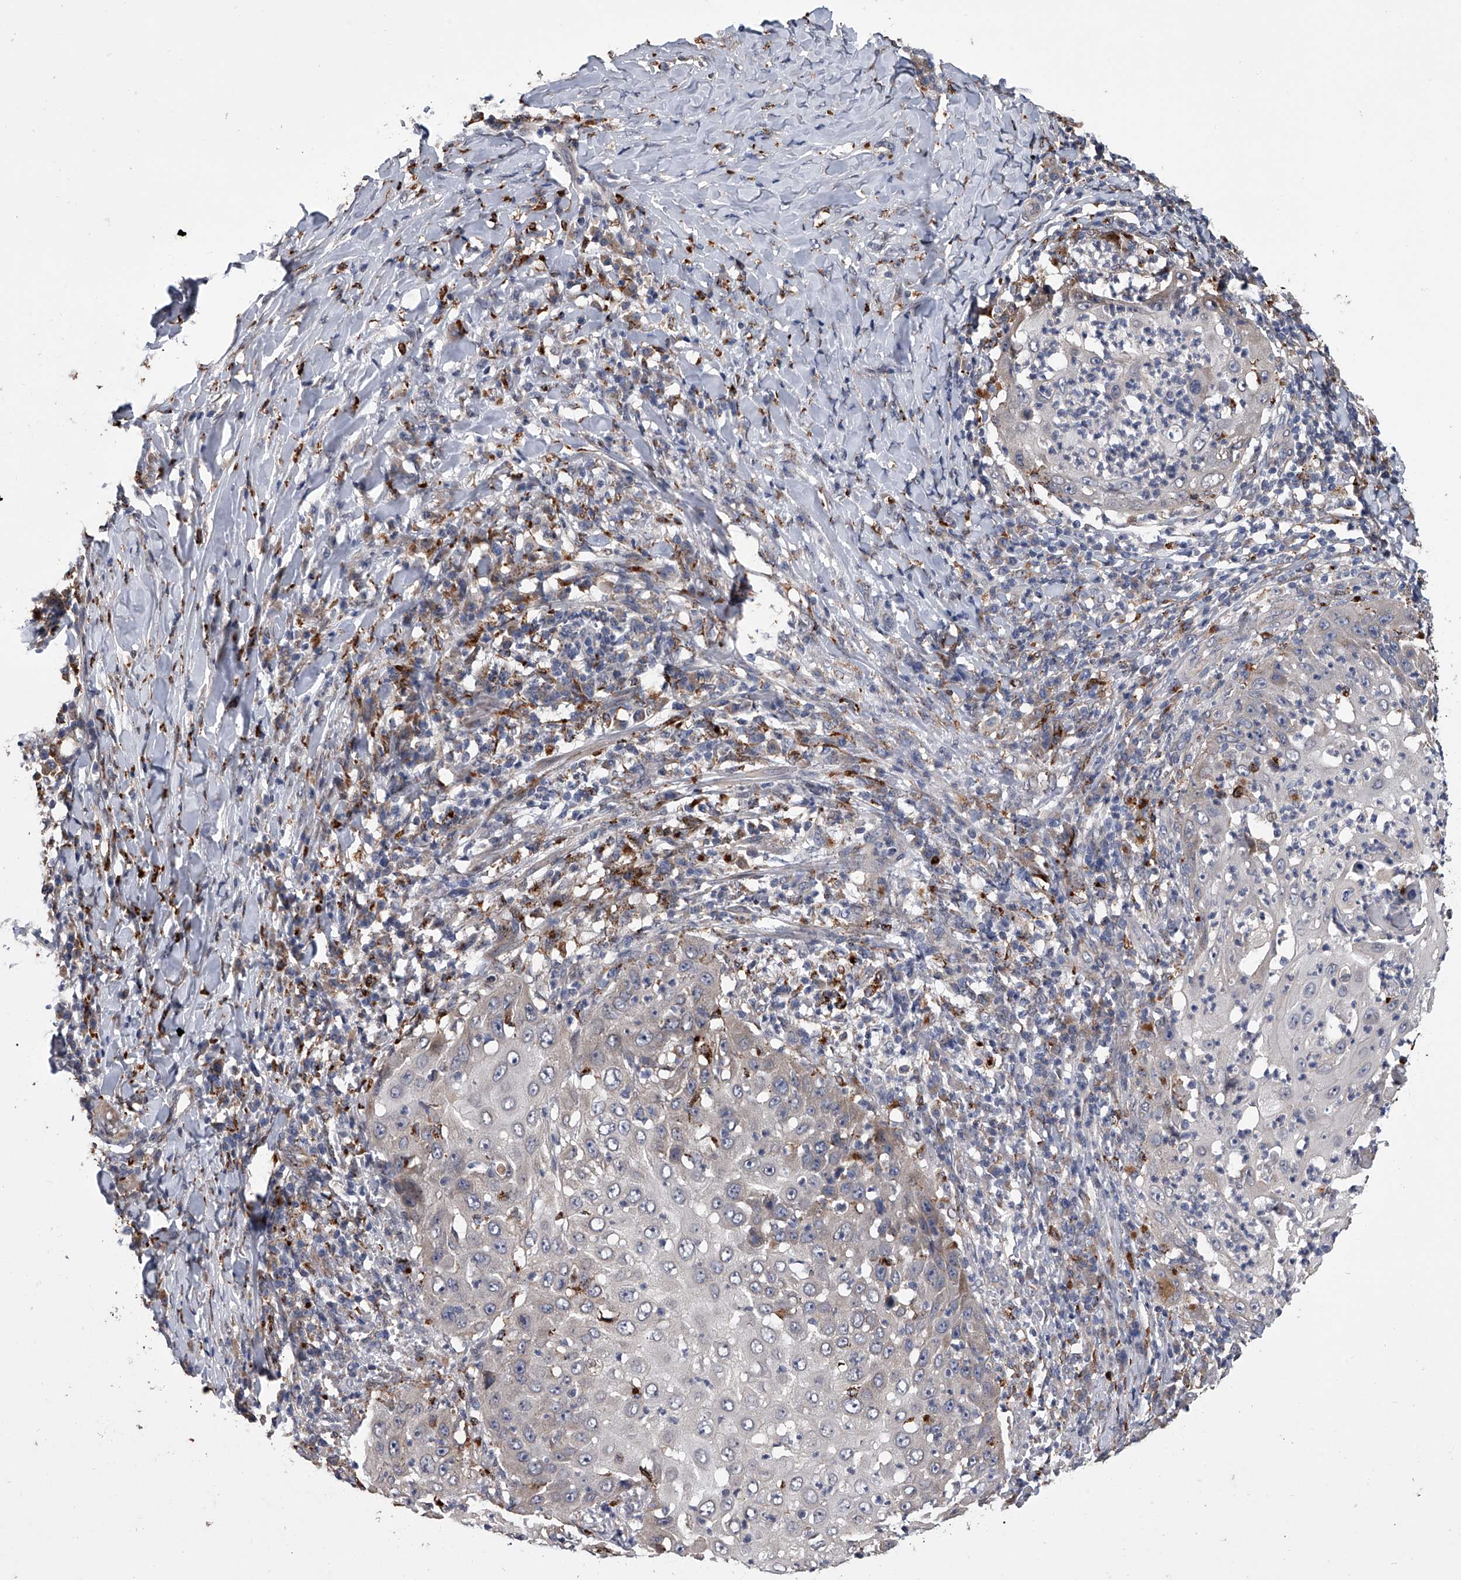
{"staining": {"intensity": "negative", "quantity": "none", "location": "none"}, "tissue": "skin cancer", "cell_type": "Tumor cells", "image_type": "cancer", "snomed": [{"axis": "morphology", "description": "Squamous cell carcinoma, NOS"}, {"axis": "topography", "description": "Skin"}], "caption": "Skin squamous cell carcinoma was stained to show a protein in brown. There is no significant expression in tumor cells. Nuclei are stained in blue.", "gene": "TRIM8", "patient": {"sex": "female", "age": 44}}